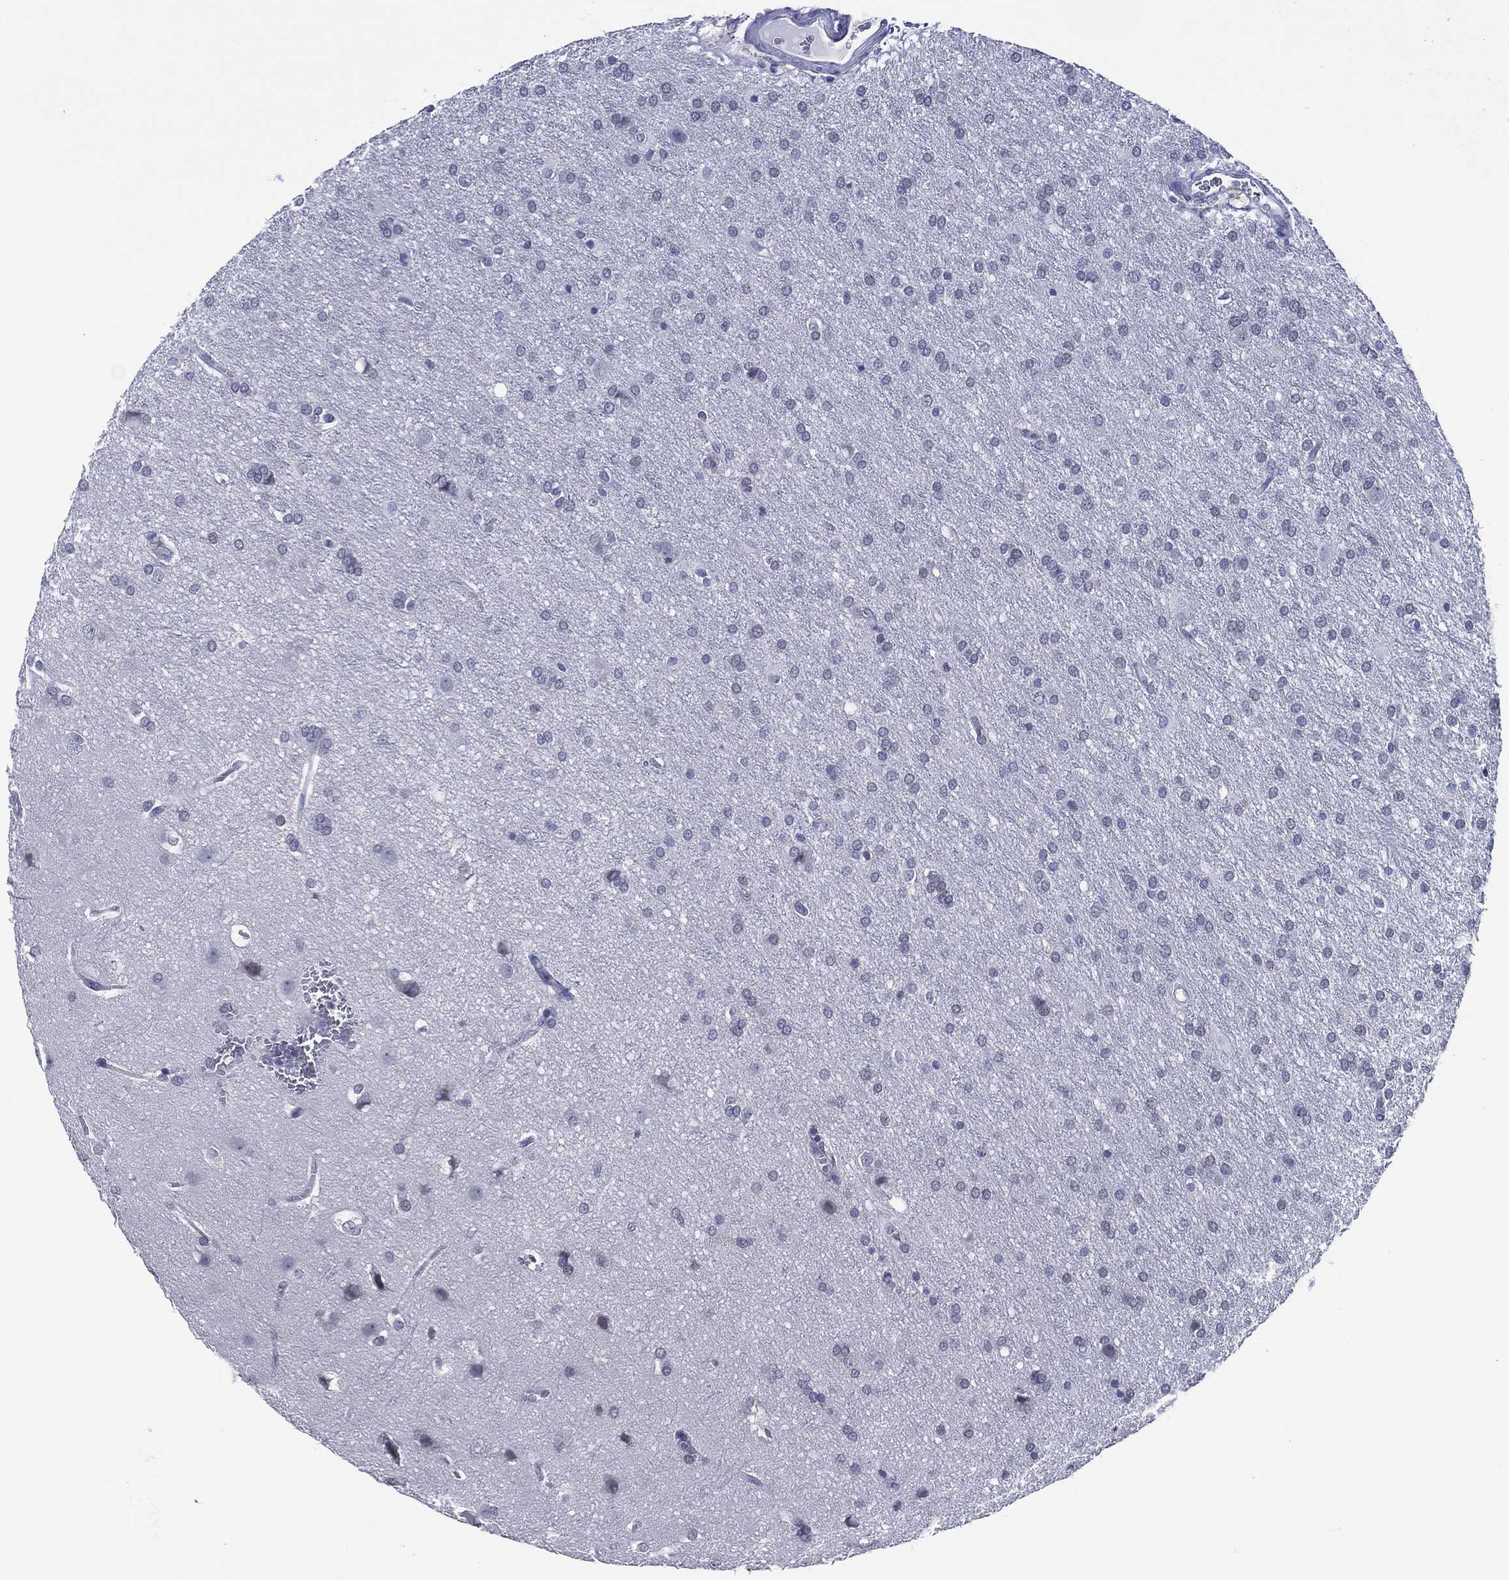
{"staining": {"intensity": "negative", "quantity": "none", "location": "none"}, "tissue": "glioma", "cell_type": "Tumor cells", "image_type": "cancer", "snomed": [{"axis": "morphology", "description": "Glioma, malignant, Low grade"}, {"axis": "topography", "description": "Brain"}], "caption": "Glioma stained for a protein using IHC exhibits no expression tumor cells.", "gene": "TRIM31", "patient": {"sex": "female", "age": 32}}